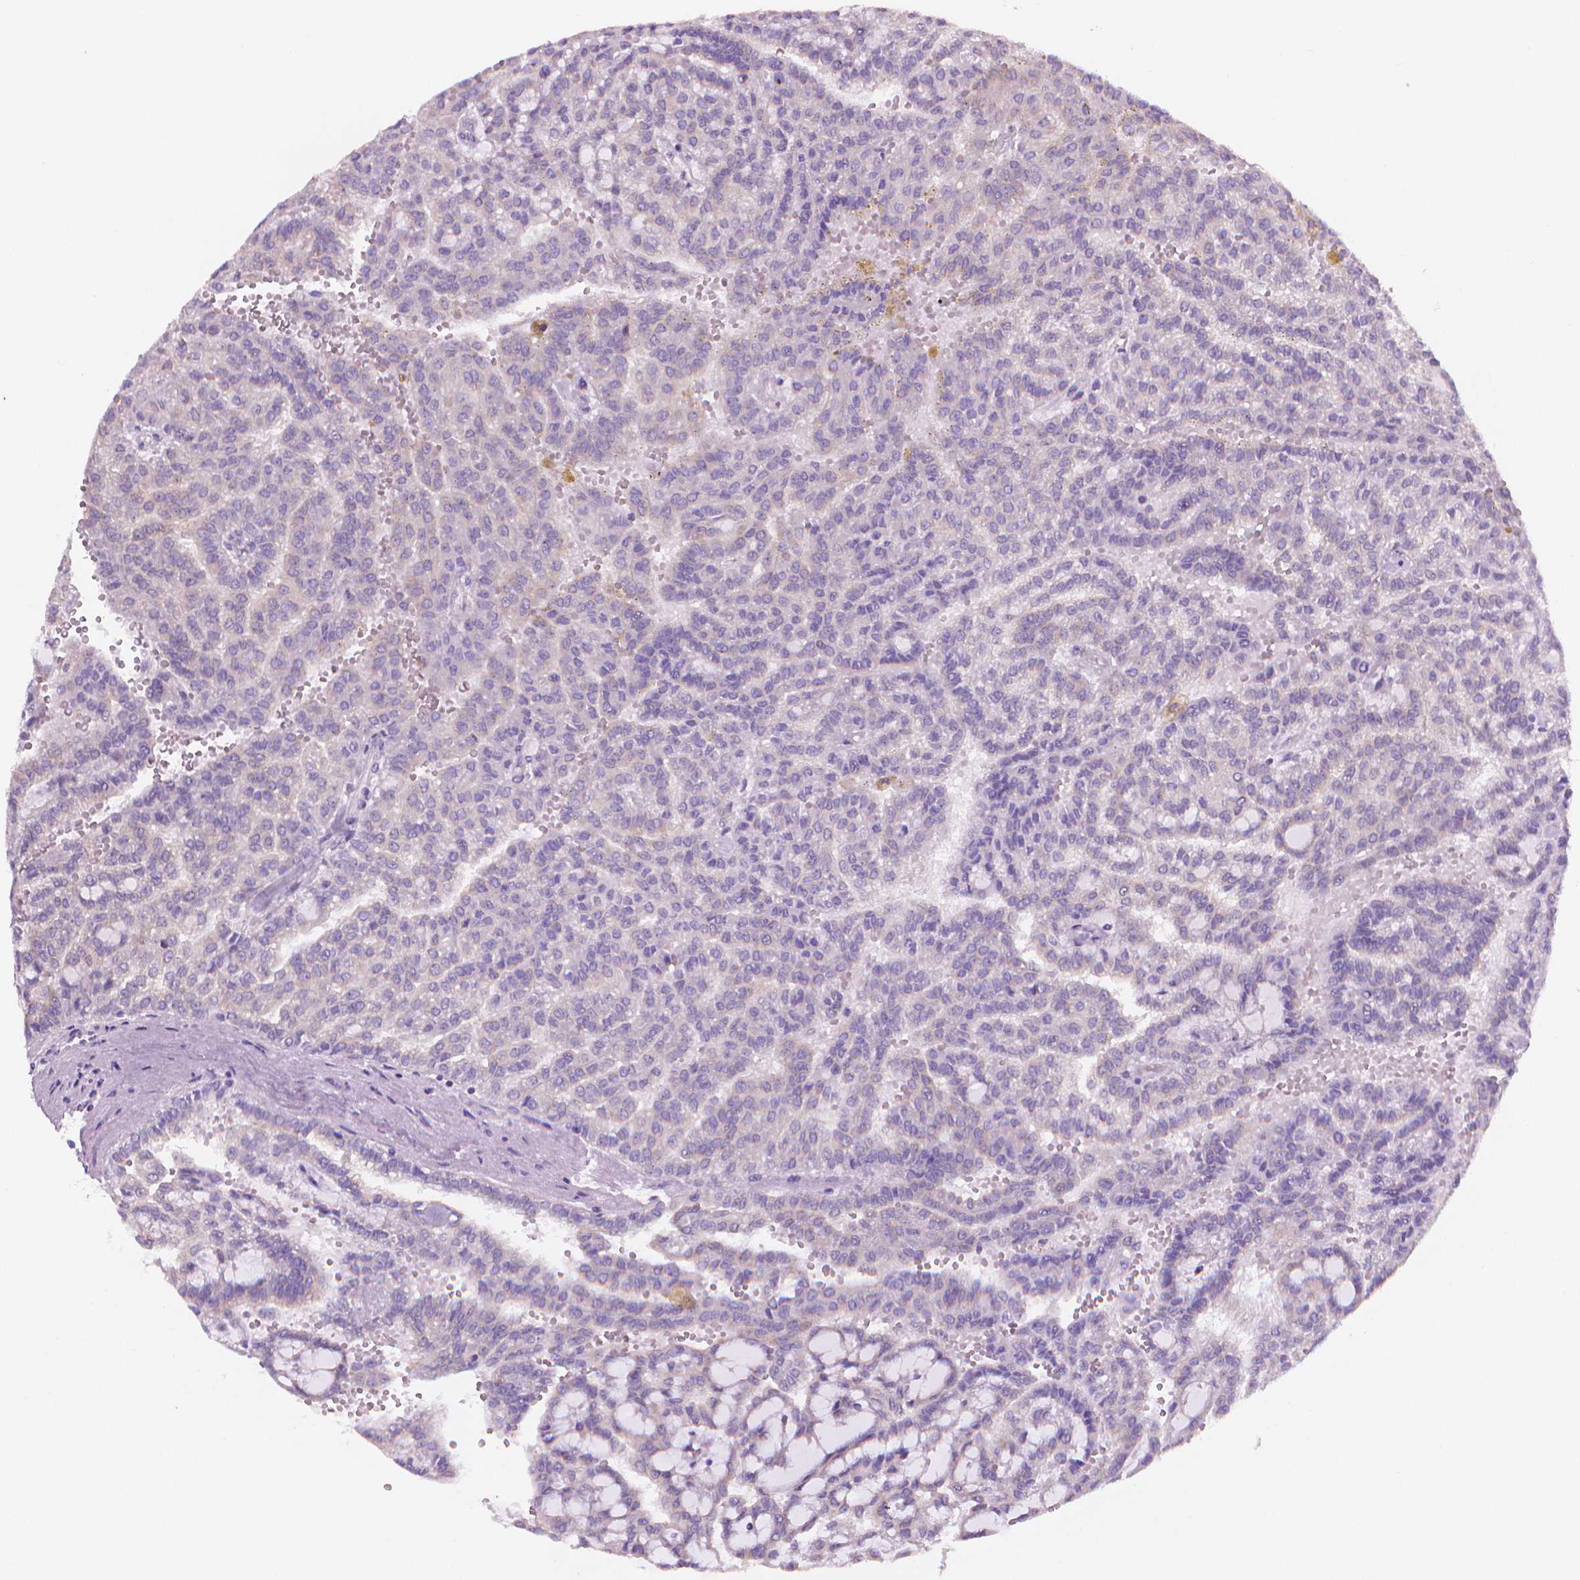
{"staining": {"intensity": "negative", "quantity": "none", "location": "none"}, "tissue": "renal cancer", "cell_type": "Tumor cells", "image_type": "cancer", "snomed": [{"axis": "morphology", "description": "Adenocarcinoma, NOS"}, {"axis": "topography", "description": "Kidney"}], "caption": "An immunohistochemistry (IHC) histopathology image of renal cancer is shown. There is no staining in tumor cells of renal cancer. Brightfield microscopy of immunohistochemistry stained with DAB (brown) and hematoxylin (blue), captured at high magnification.", "gene": "ENSG00000187186", "patient": {"sex": "male", "age": 63}}